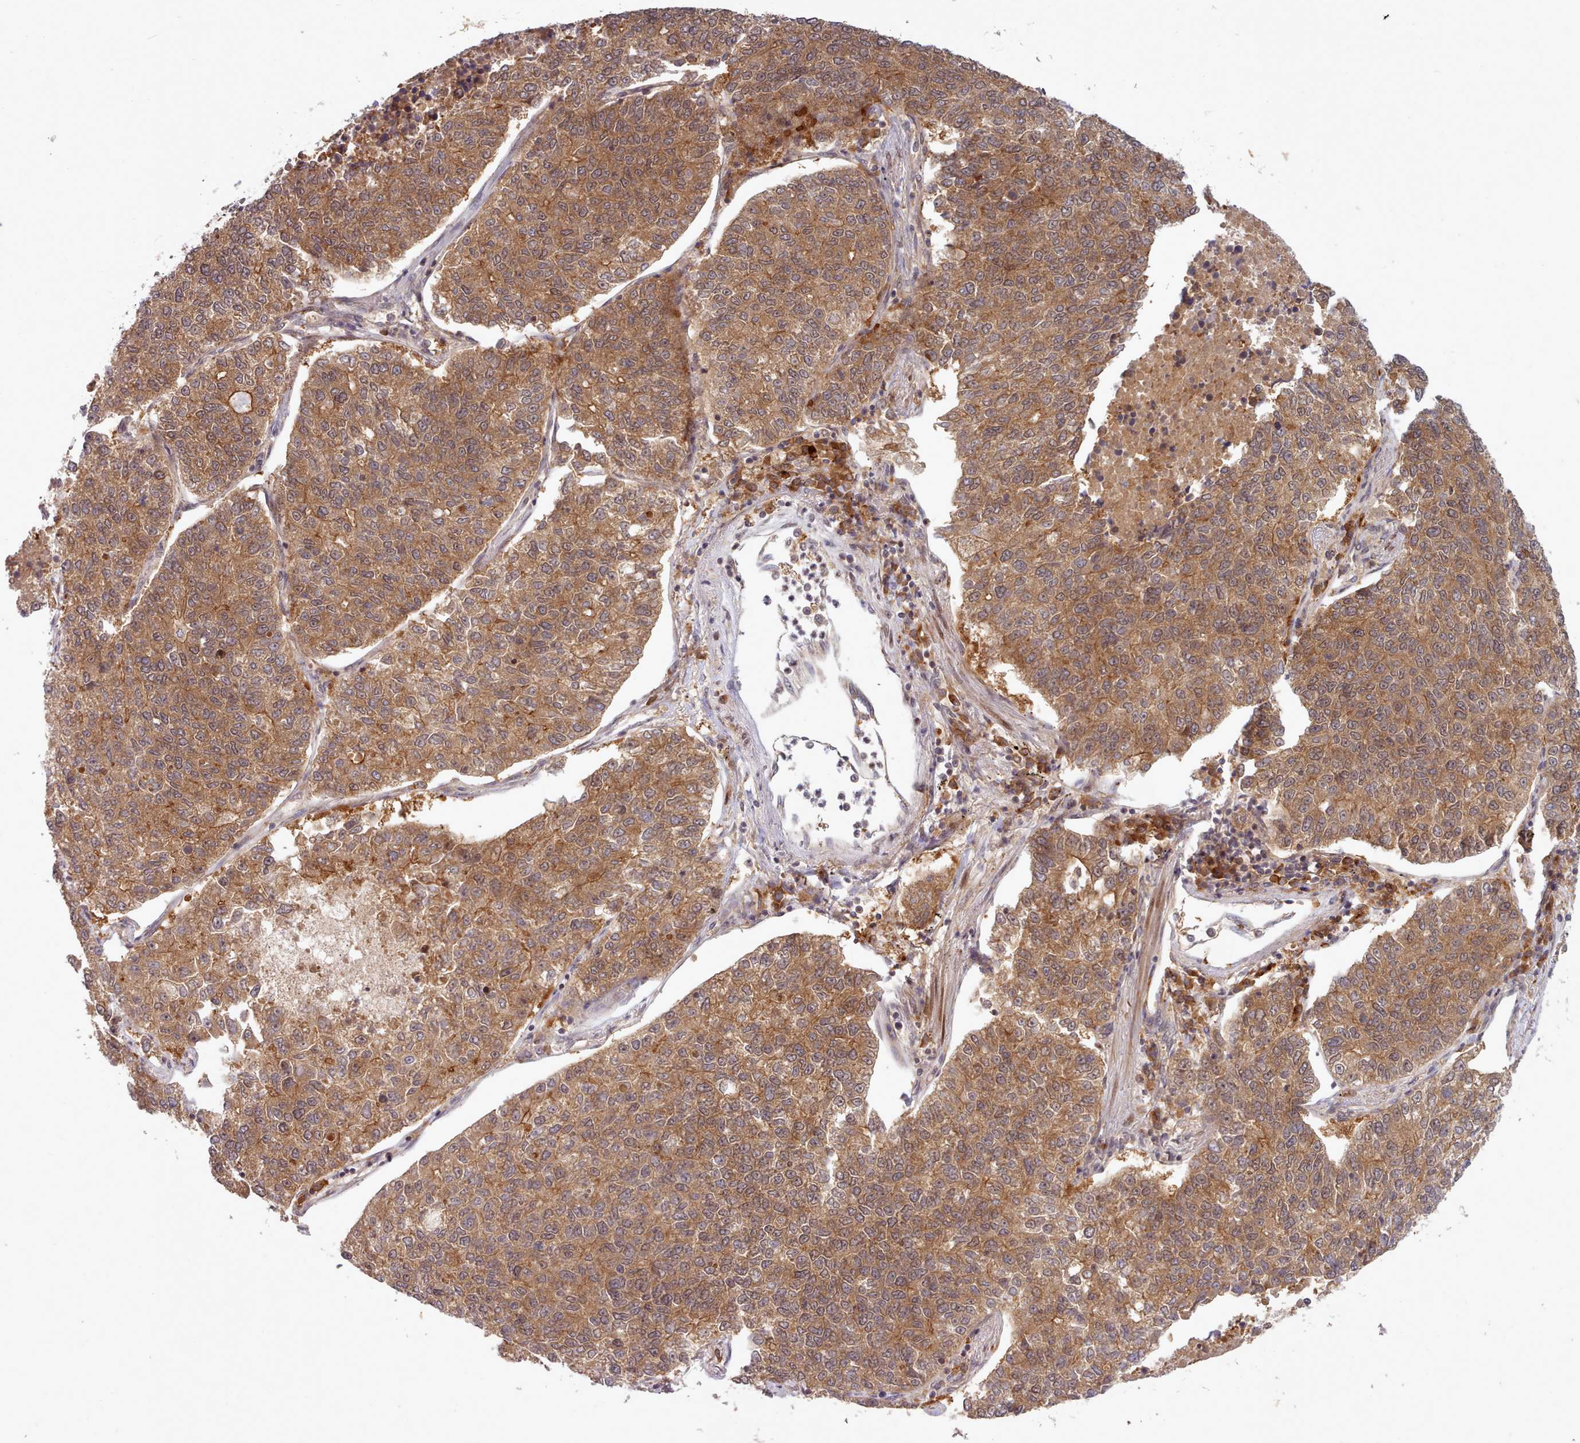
{"staining": {"intensity": "moderate", "quantity": ">75%", "location": "cytoplasmic/membranous"}, "tissue": "lung cancer", "cell_type": "Tumor cells", "image_type": "cancer", "snomed": [{"axis": "morphology", "description": "Adenocarcinoma, NOS"}, {"axis": "topography", "description": "Lung"}], "caption": "Immunohistochemical staining of human adenocarcinoma (lung) reveals medium levels of moderate cytoplasmic/membranous protein expression in about >75% of tumor cells. (DAB (3,3'-diaminobenzidine) IHC with brightfield microscopy, high magnification).", "gene": "UBE2G1", "patient": {"sex": "male", "age": 49}}